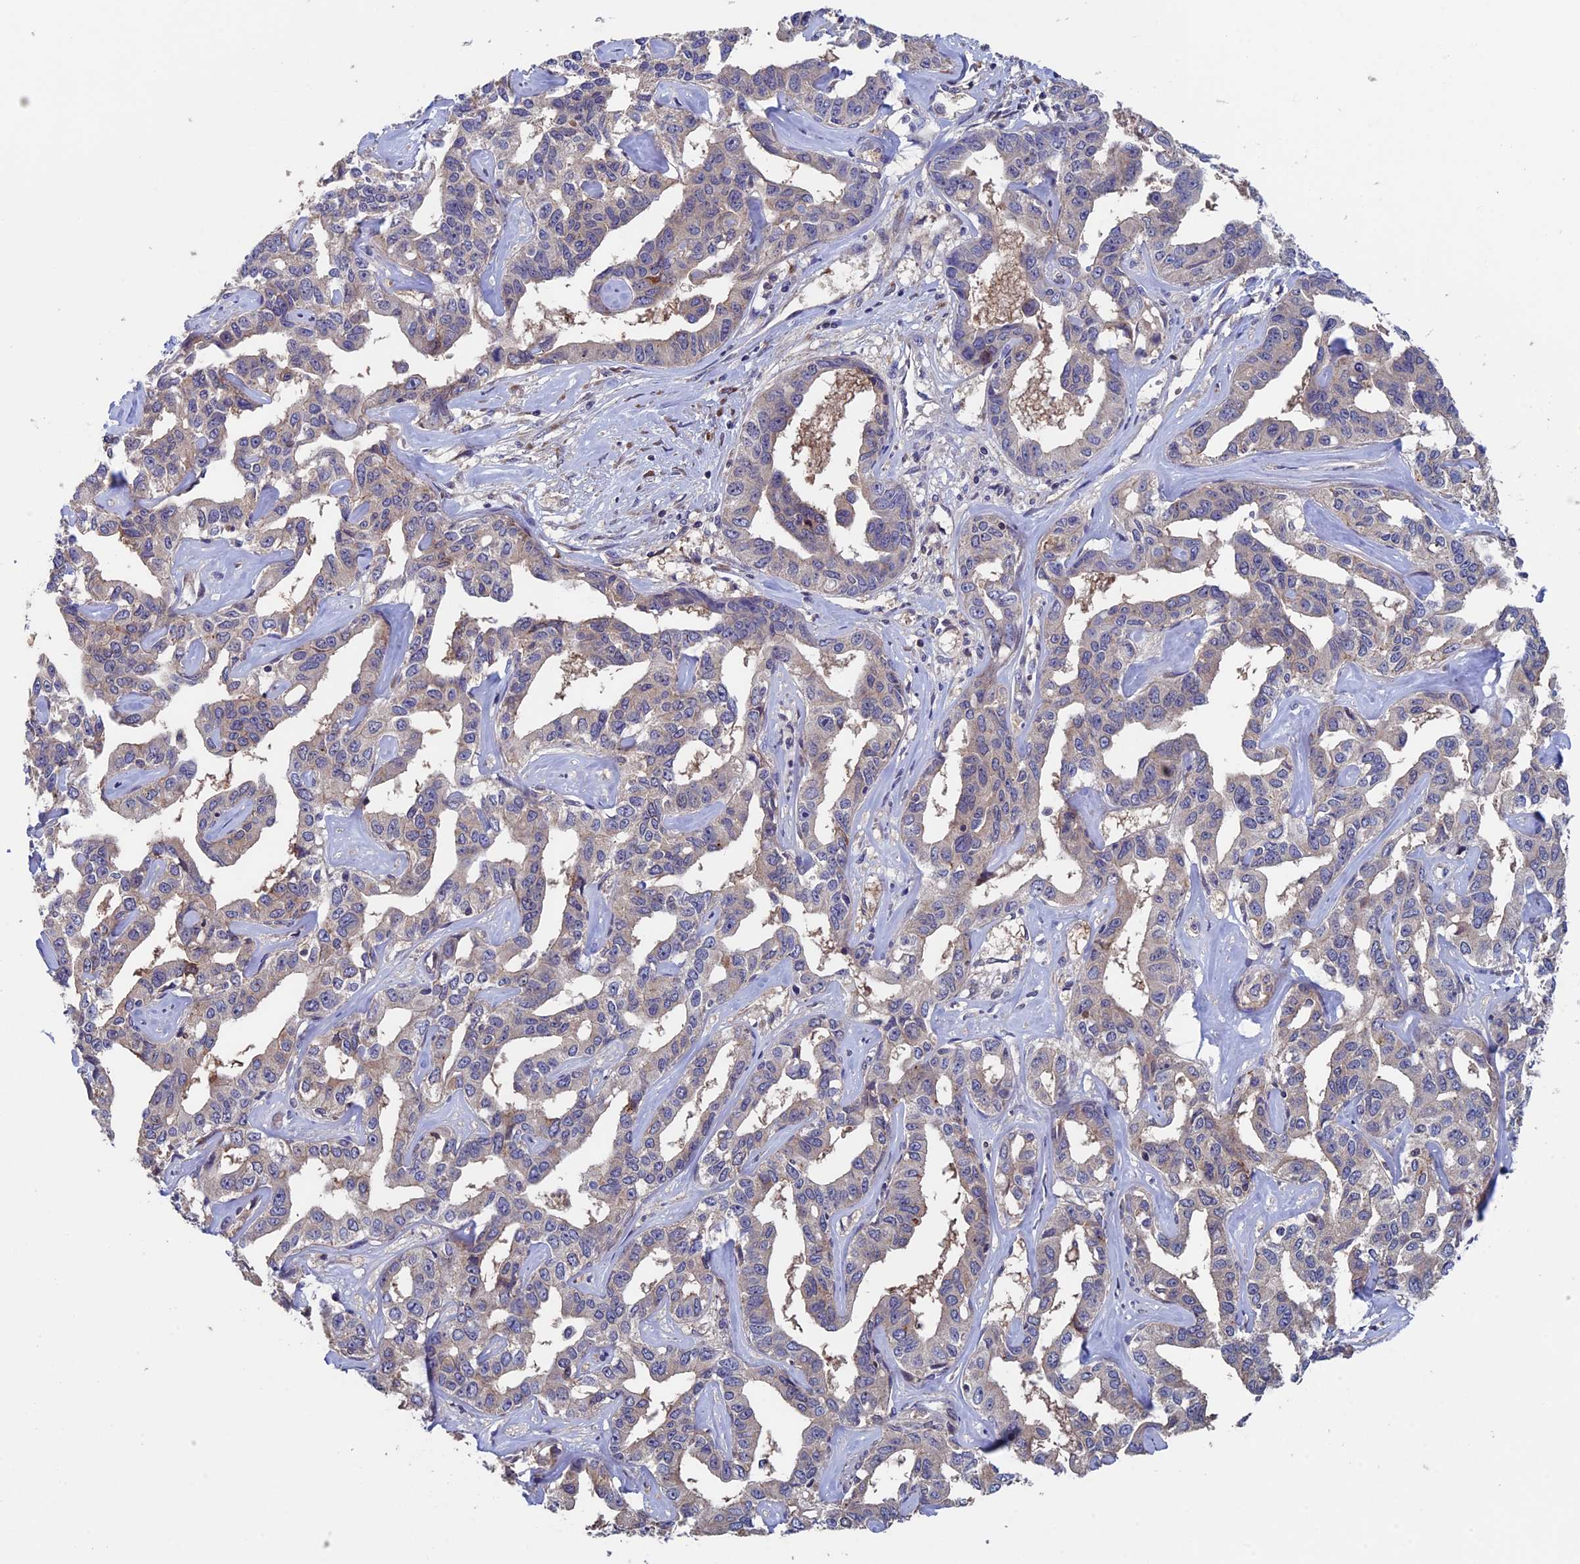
{"staining": {"intensity": "negative", "quantity": "none", "location": "none"}, "tissue": "liver cancer", "cell_type": "Tumor cells", "image_type": "cancer", "snomed": [{"axis": "morphology", "description": "Cholangiocarcinoma"}, {"axis": "topography", "description": "Liver"}], "caption": "Tumor cells show no significant protein staining in liver cancer.", "gene": "LCMT1", "patient": {"sex": "male", "age": 59}}